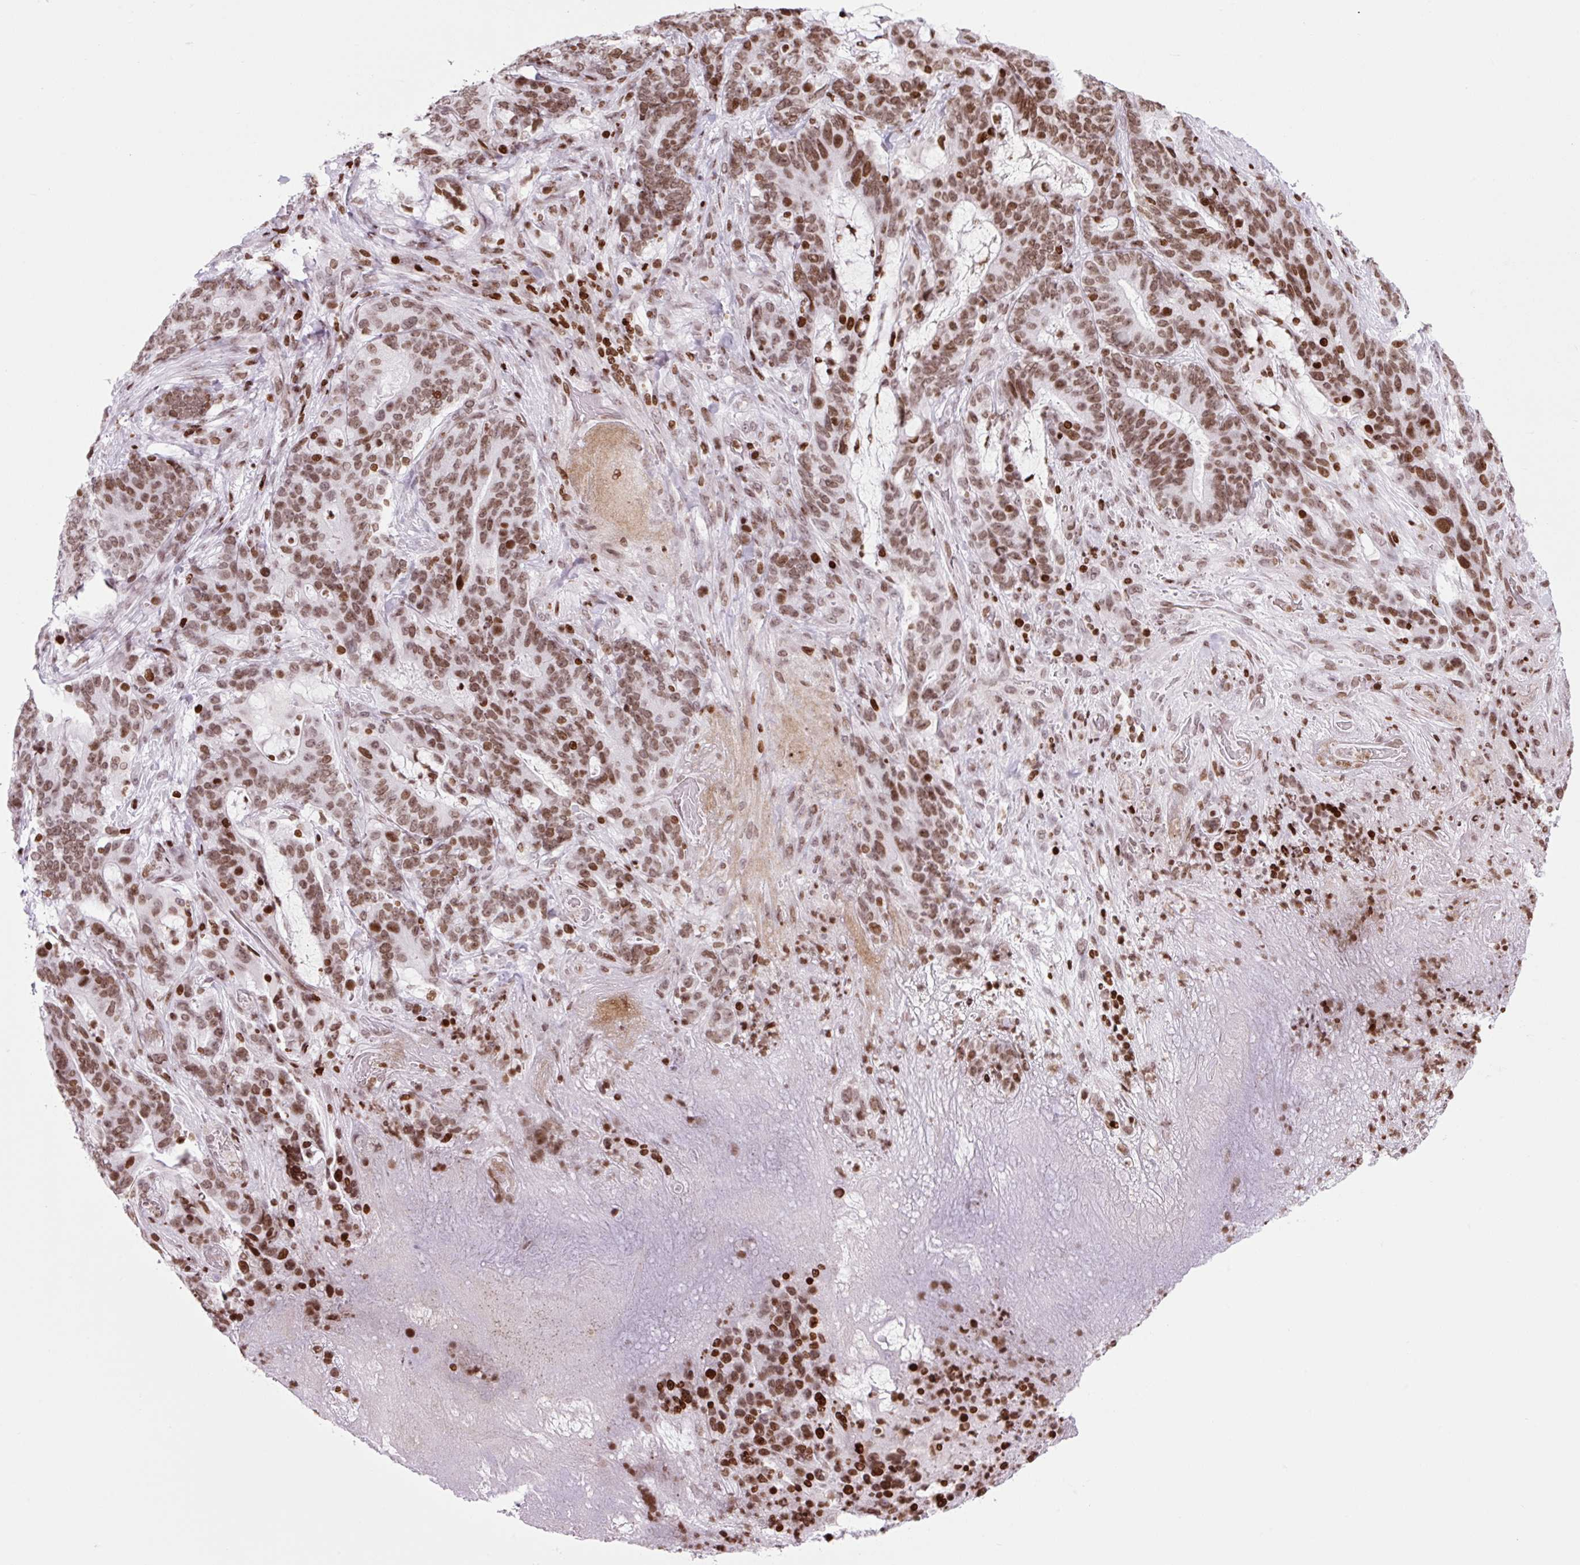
{"staining": {"intensity": "moderate", "quantity": ">75%", "location": "nuclear"}, "tissue": "stomach cancer", "cell_type": "Tumor cells", "image_type": "cancer", "snomed": [{"axis": "morphology", "description": "Normal tissue, NOS"}, {"axis": "morphology", "description": "Adenocarcinoma, NOS"}, {"axis": "topography", "description": "Stomach"}], "caption": "DAB (3,3'-diaminobenzidine) immunohistochemical staining of human adenocarcinoma (stomach) exhibits moderate nuclear protein staining in approximately >75% of tumor cells. The protein of interest is stained brown, and the nuclei are stained in blue (DAB IHC with brightfield microscopy, high magnification).", "gene": "H1-3", "patient": {"sex": "female", "age": 64}}